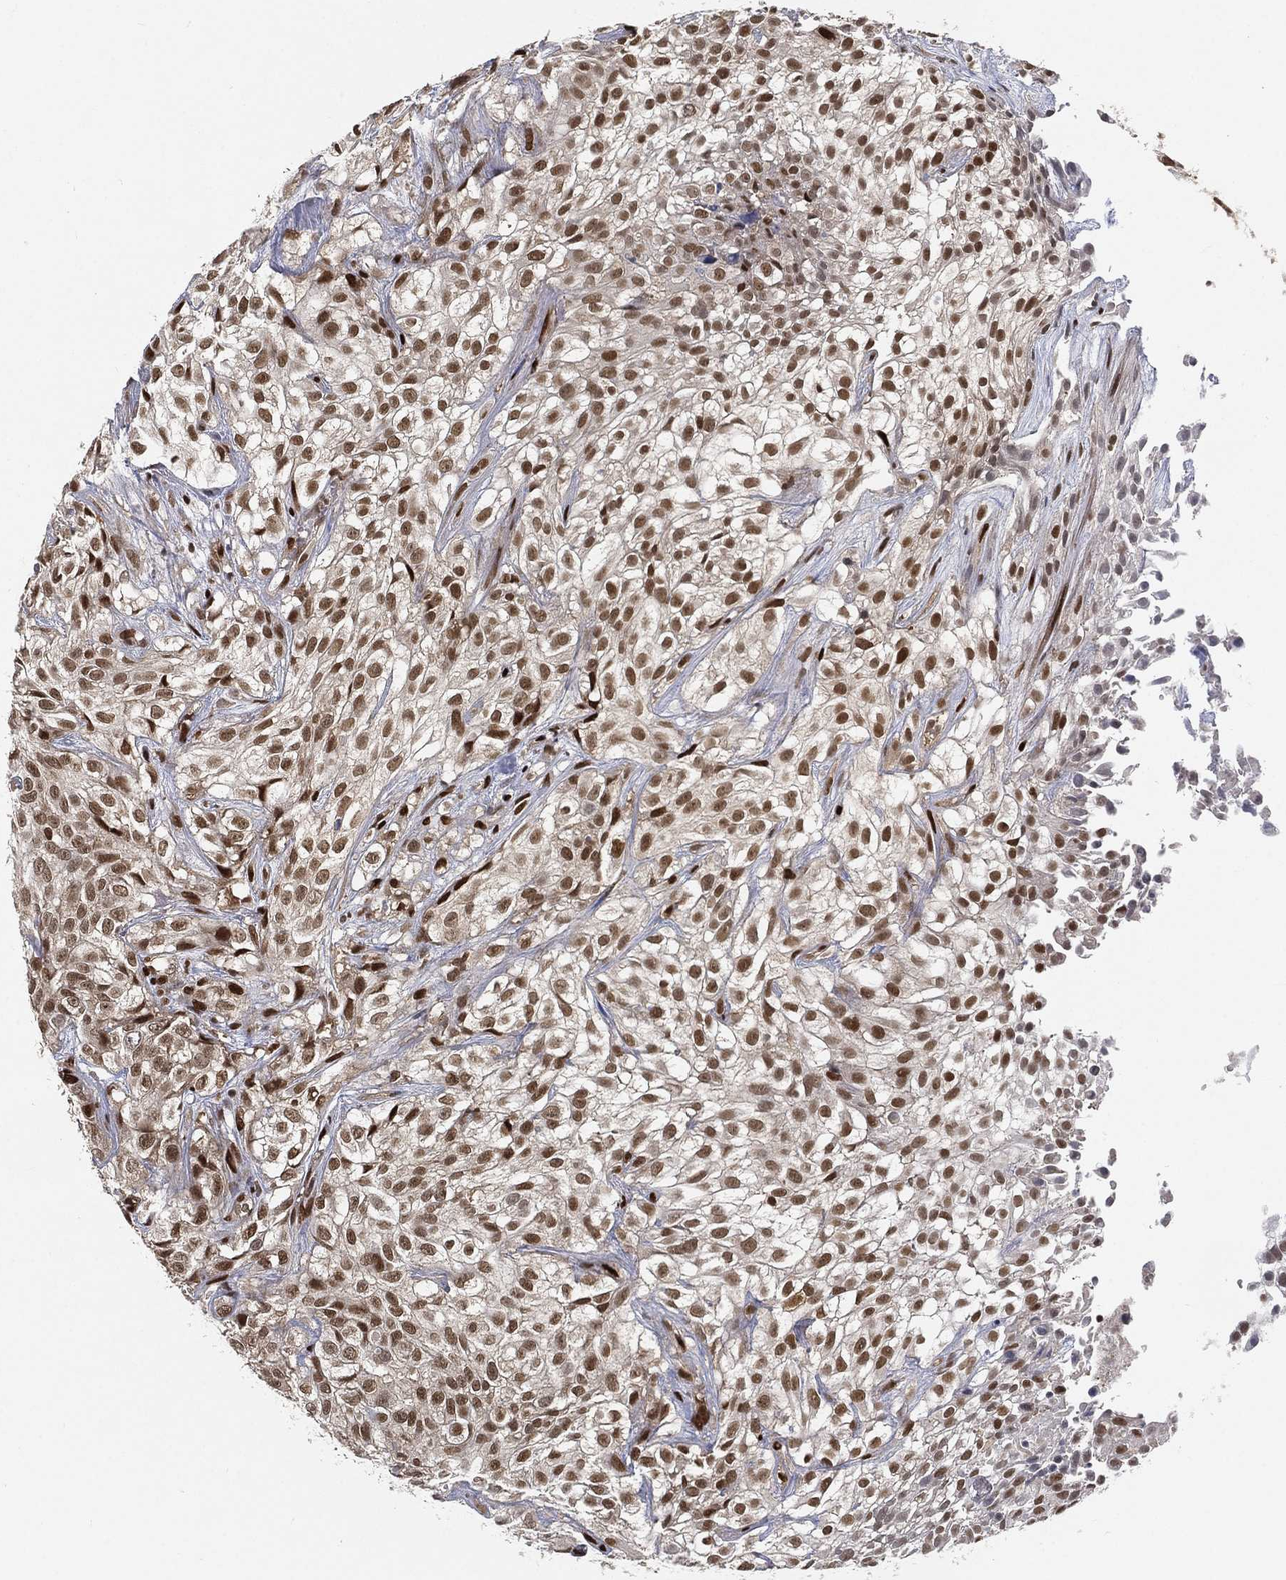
{"staining": {"intensity": "strong", "quantity": "25%-75%", "location": "nuclear"}, "tissue": "urothelial cancer", "cell_type": "Tumor cells", "image_type": "cancer", "snomed": [{"axis": "morphology", "description": "Urothelial carcinoma, High grade"}, {"axis": "topography", "description": "Urinary bladder"}], "caption": "Immunohistochemical staining of human urothelial carcinoma (high-grade) displays strong nuclear protein expression in about 25%-75% of tumor cells.", "gene": "CRTC3", "patient": {"sex": "male", "age": 56}}